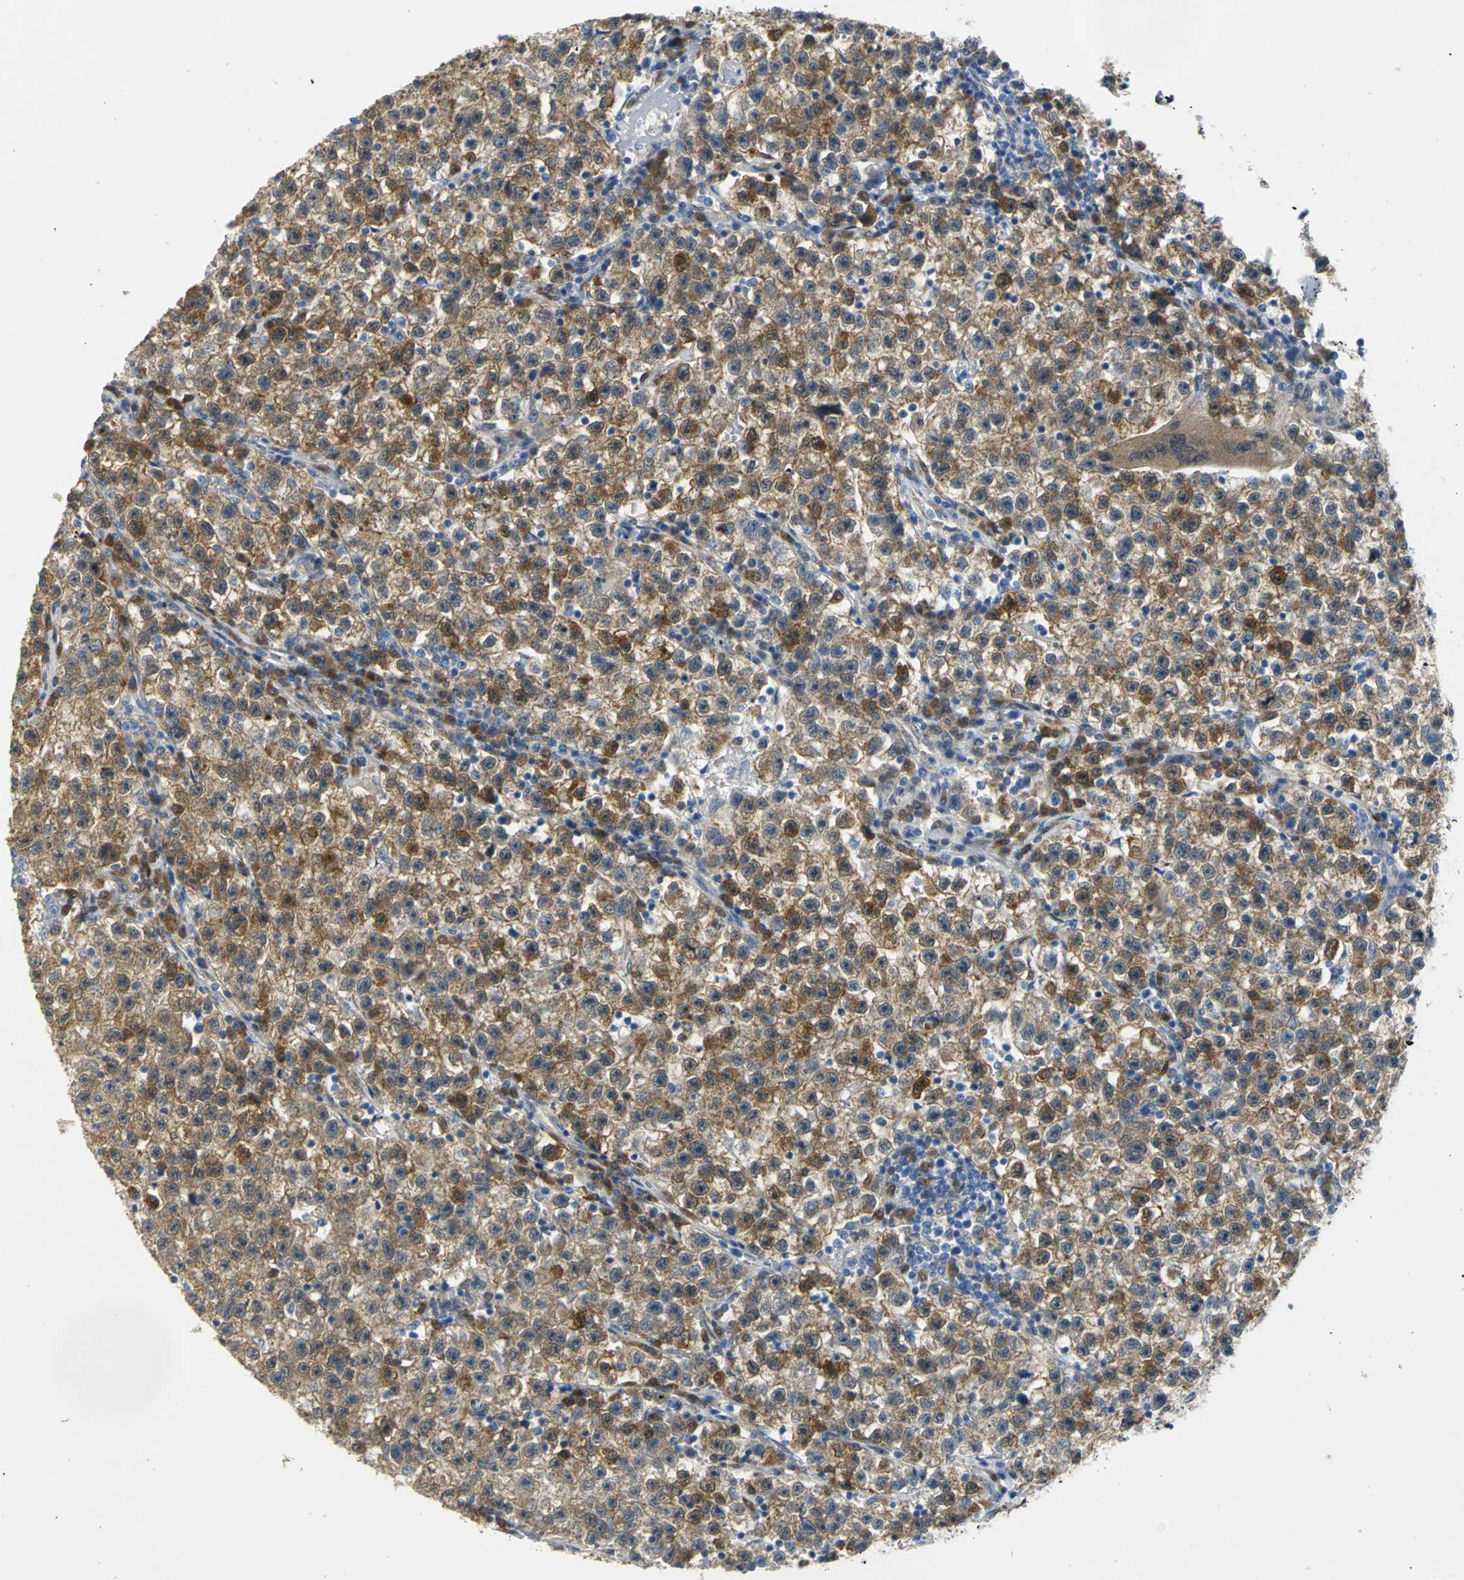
{"staining": {"intensity": "moderate", "quantity": ">75%", "location": "cytoplasmic/membranous"}, "tissue": "testis cancer", "cell_type": "Tumor cells", "image_type": "cancer", "snomed": [{"axis": "morphology", "description": "Seminoma, NOS"}, {"axis": "topography", "description": "Testis"}], "caption": "A high-resolution image shows IHC staining of seminoma (testis), which reveals moderate cytoplasmic/membranous expression in approximately >75% of tumor cells. The staining is performed using DAB brown chromogen to label protein expression. The nuclei are counter-stained blue using hematoxylin.", "gene": "PGM3", "patient": {"sex": "male", "age": 22}}